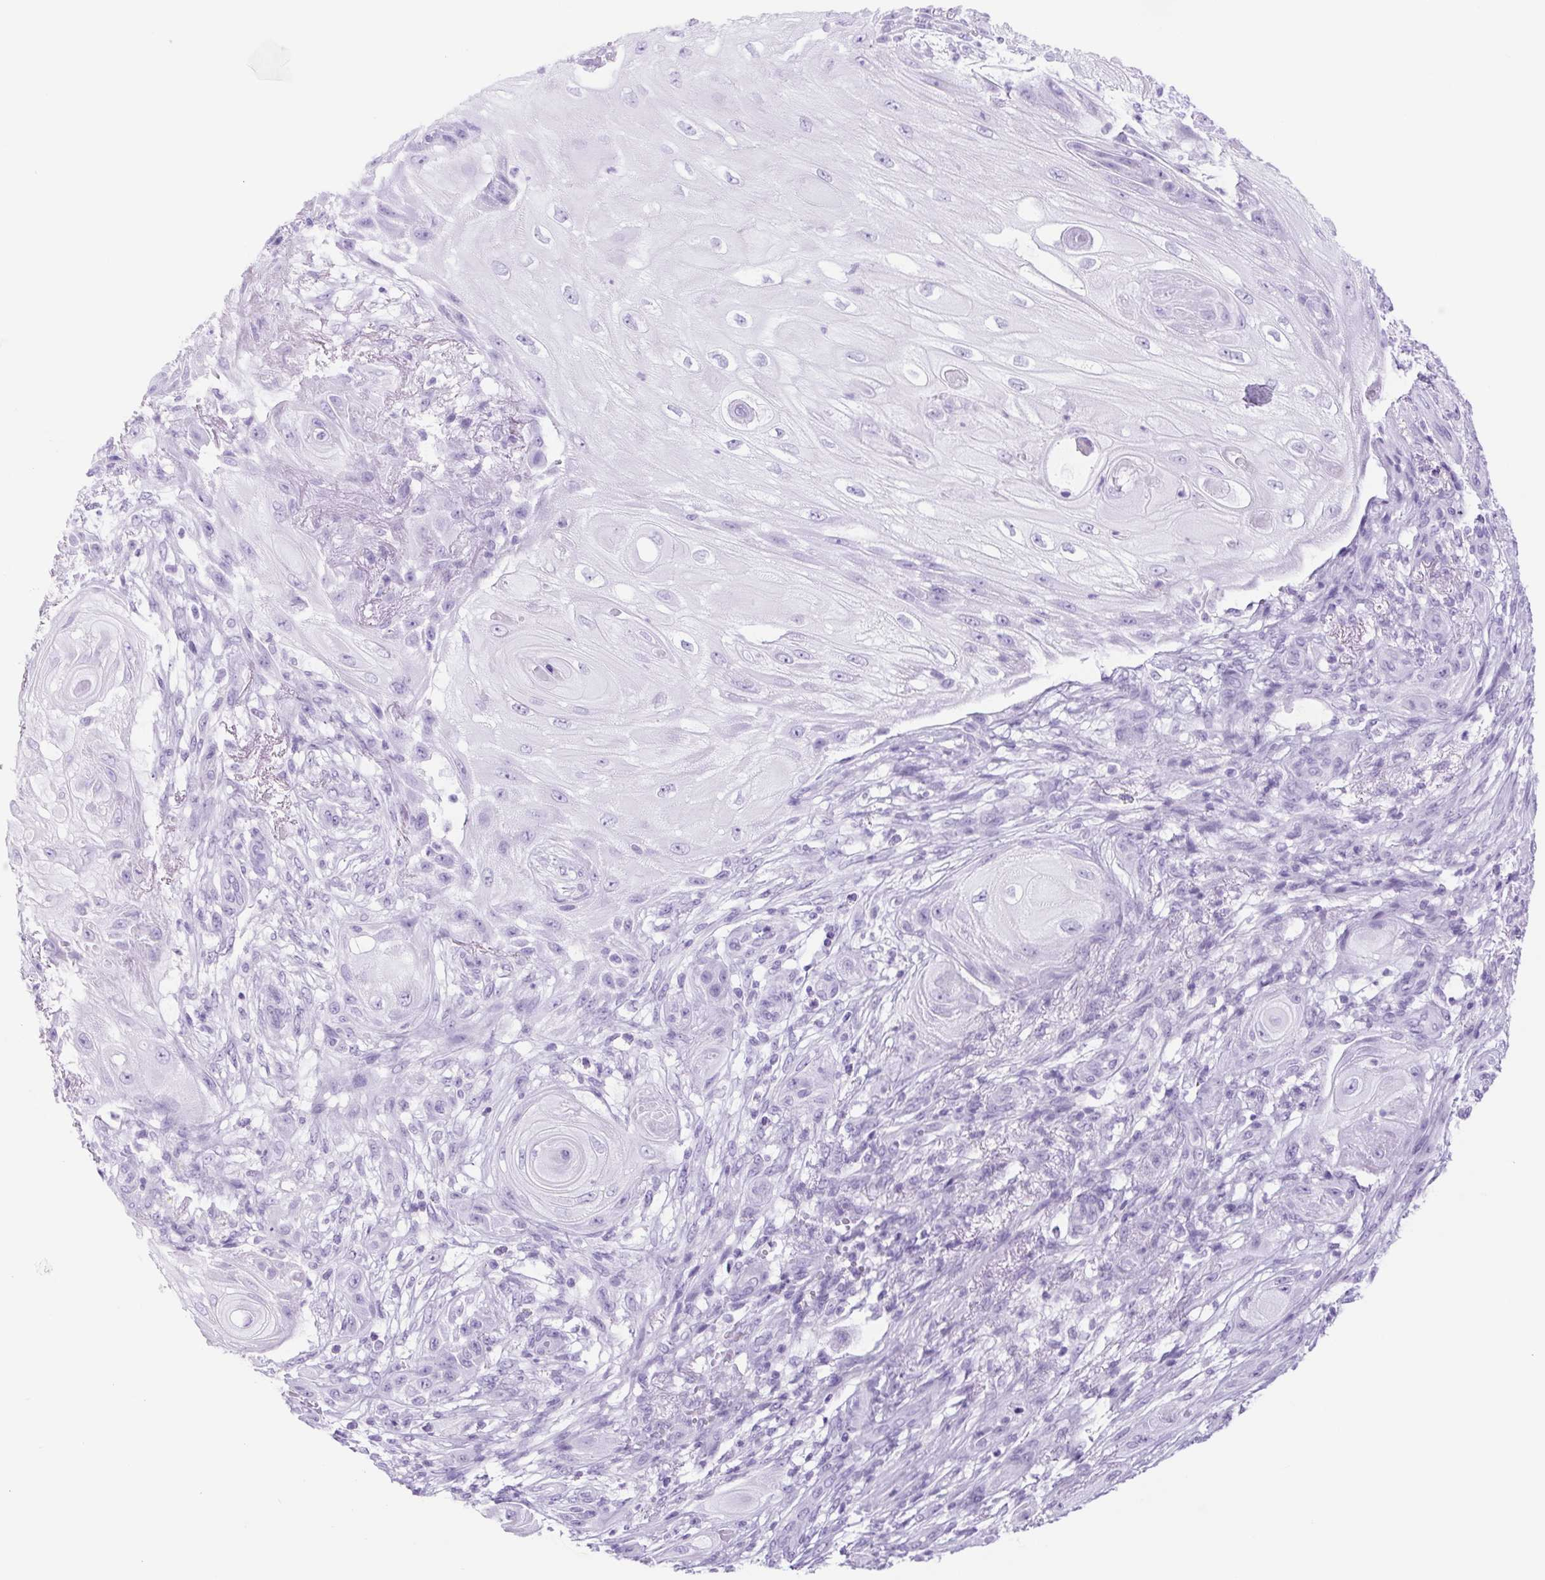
{"staining": {"intensity": "negative", "quantity": "none", "location": "none"}, "tissue": "skin cancer", "cell_type": "Tumor cells", "image_type": "cancer", "snomed": [{"axis": "morphology", "description": "Squamous cell carcinoma, NOS"}, {"axis": "topography", "description": "Skin"}], "caption": "Tumor cells show no significant protein staining in skin squamous cell carcinoma. (DAB immunohistochemistry visualized using brightfield microscopy, high magnification).", "gene": "CYP21A2", "patient": {"sex": "male", "age": 62}}